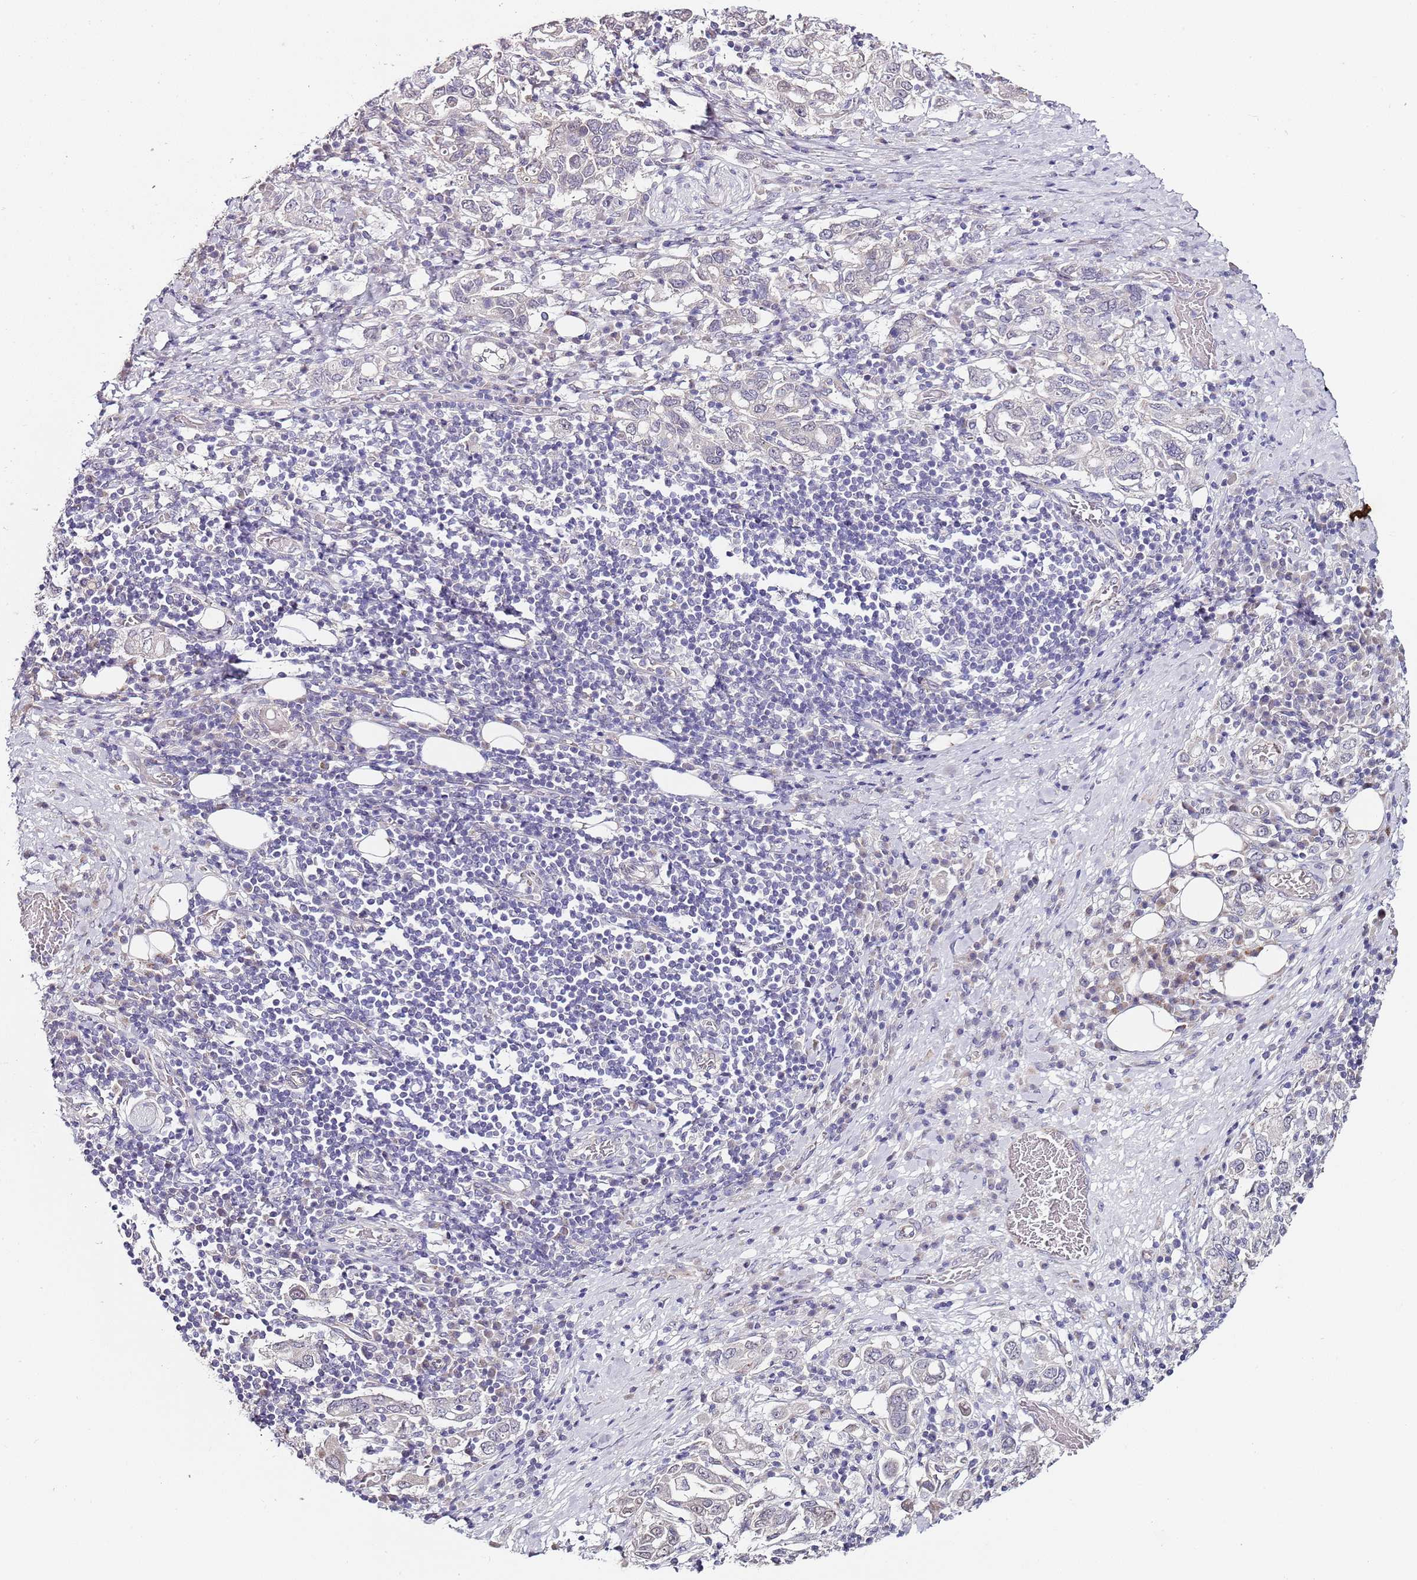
{"staining": {"intensity": "negative", "quantity": "none", "location": "none"}, "tissue": "stomach cancer", "cell_type": "Tumor cells", "image_type": "cancer", "snomed": [{"axis": "morphology", "description": "Adenocarcinoma, NOS"}, {"axis": "topography", "description": "Stomach, upper"}, {"axis": "topography", "description": "Stomach"}], "caption": "Immunohistochemistry histopathology image of neoplastic tissue: human adenocarcinoma (stomach) stained with DAB shows no significant protein expression in tumor cells.", "gene": "TBC1D9", "patient": {"sex": "male", "age": 62}}